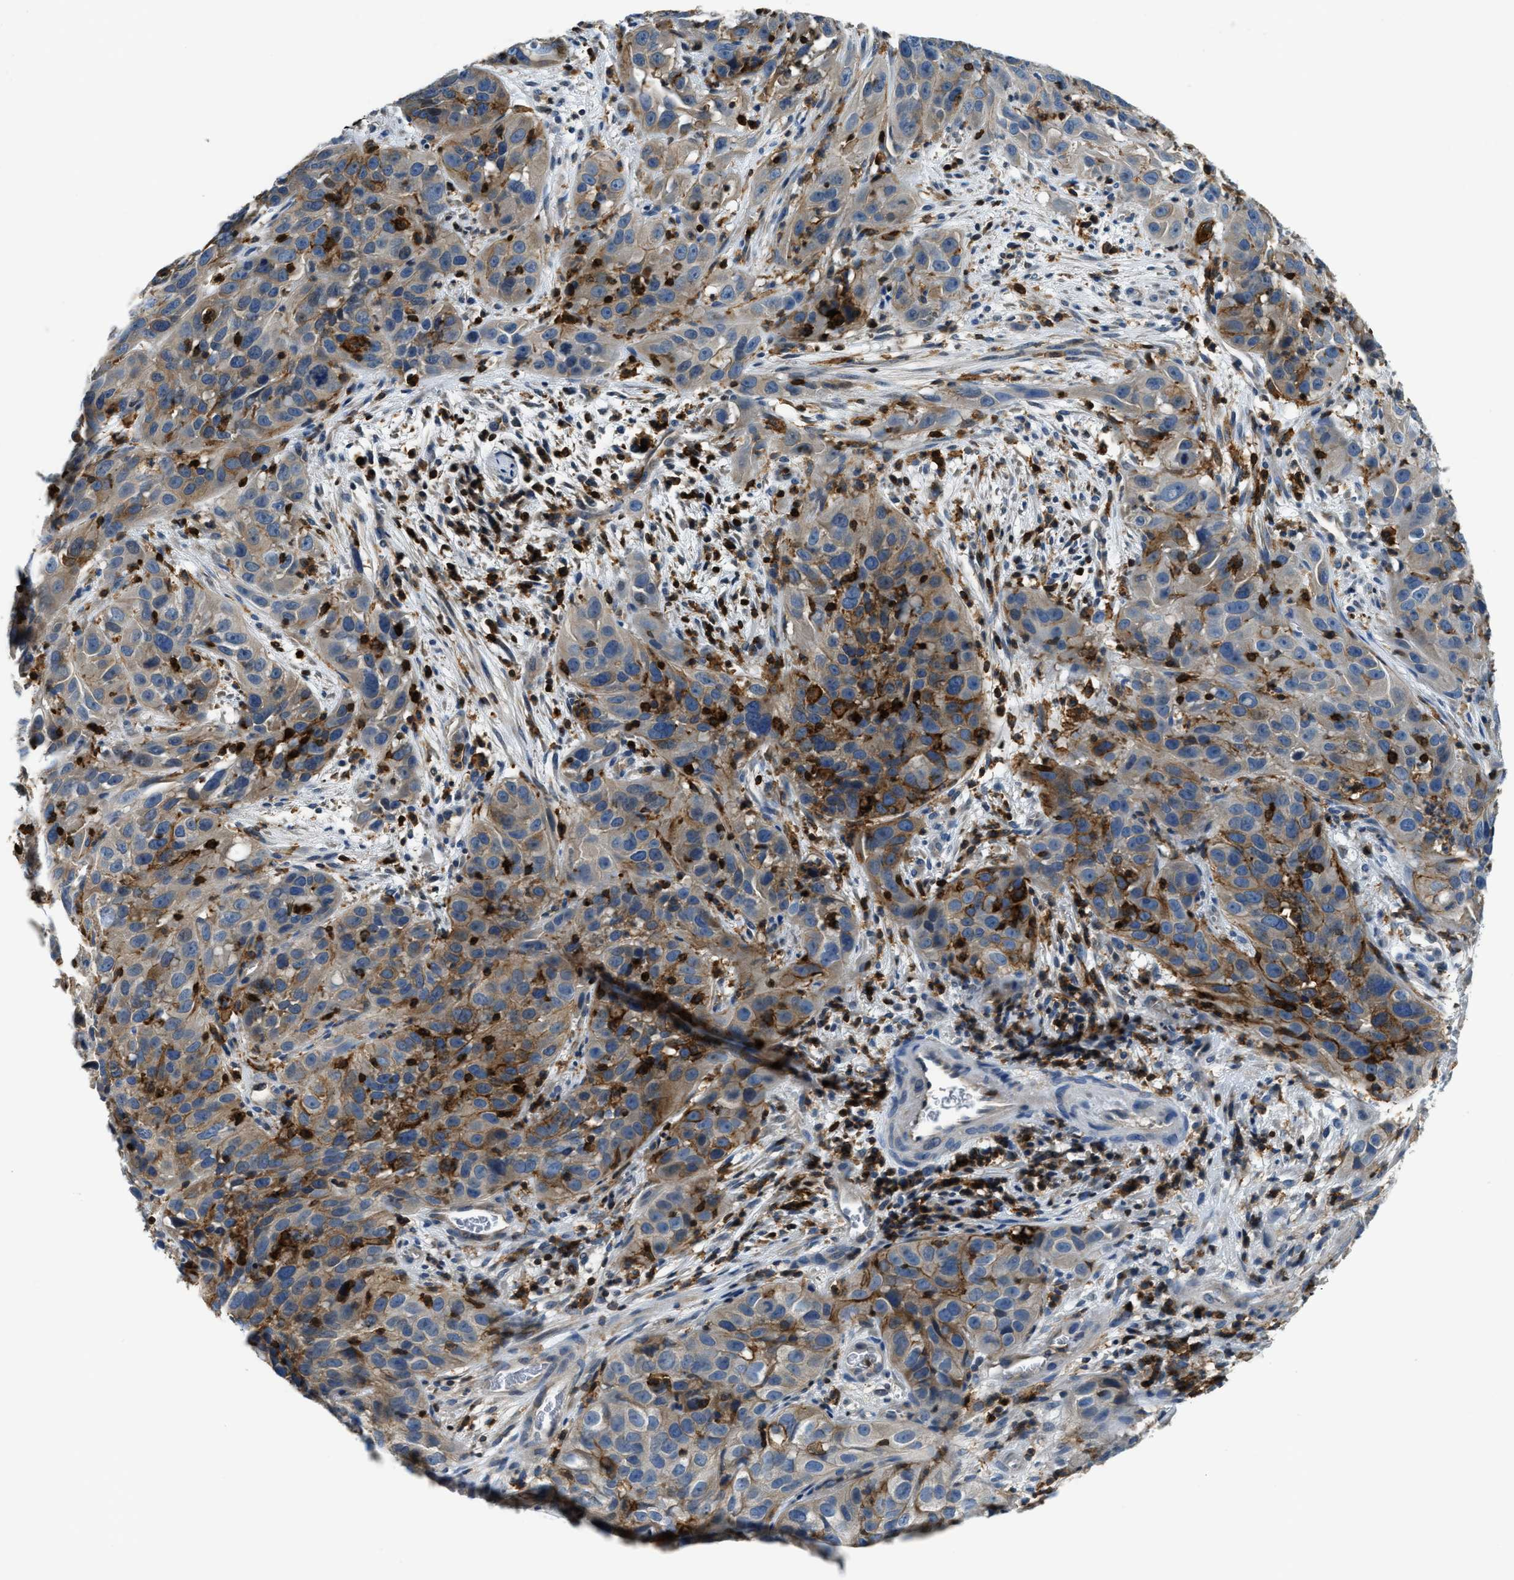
{"staining": {"intensity": "weak", "quantity": "25%-75%", "location": "cytoplasmic/membranous"}, "tissue": "cervical cancer", "cell_type": "Tumor cells", "image_type": "cancer", "snomed": [{"axis": "morphology", "description": "Squamous cell carcinoma, NOS"}, {"axis": "topography", "description": "Cervix"}], "caption": "Squamous cell carcinoma (cervical) stained for a protein shows weak cytoplasmic/membranous positivity in tumor cells.", "gene": "MYO1G", "patient": {"sex": "female", "age": 32}}